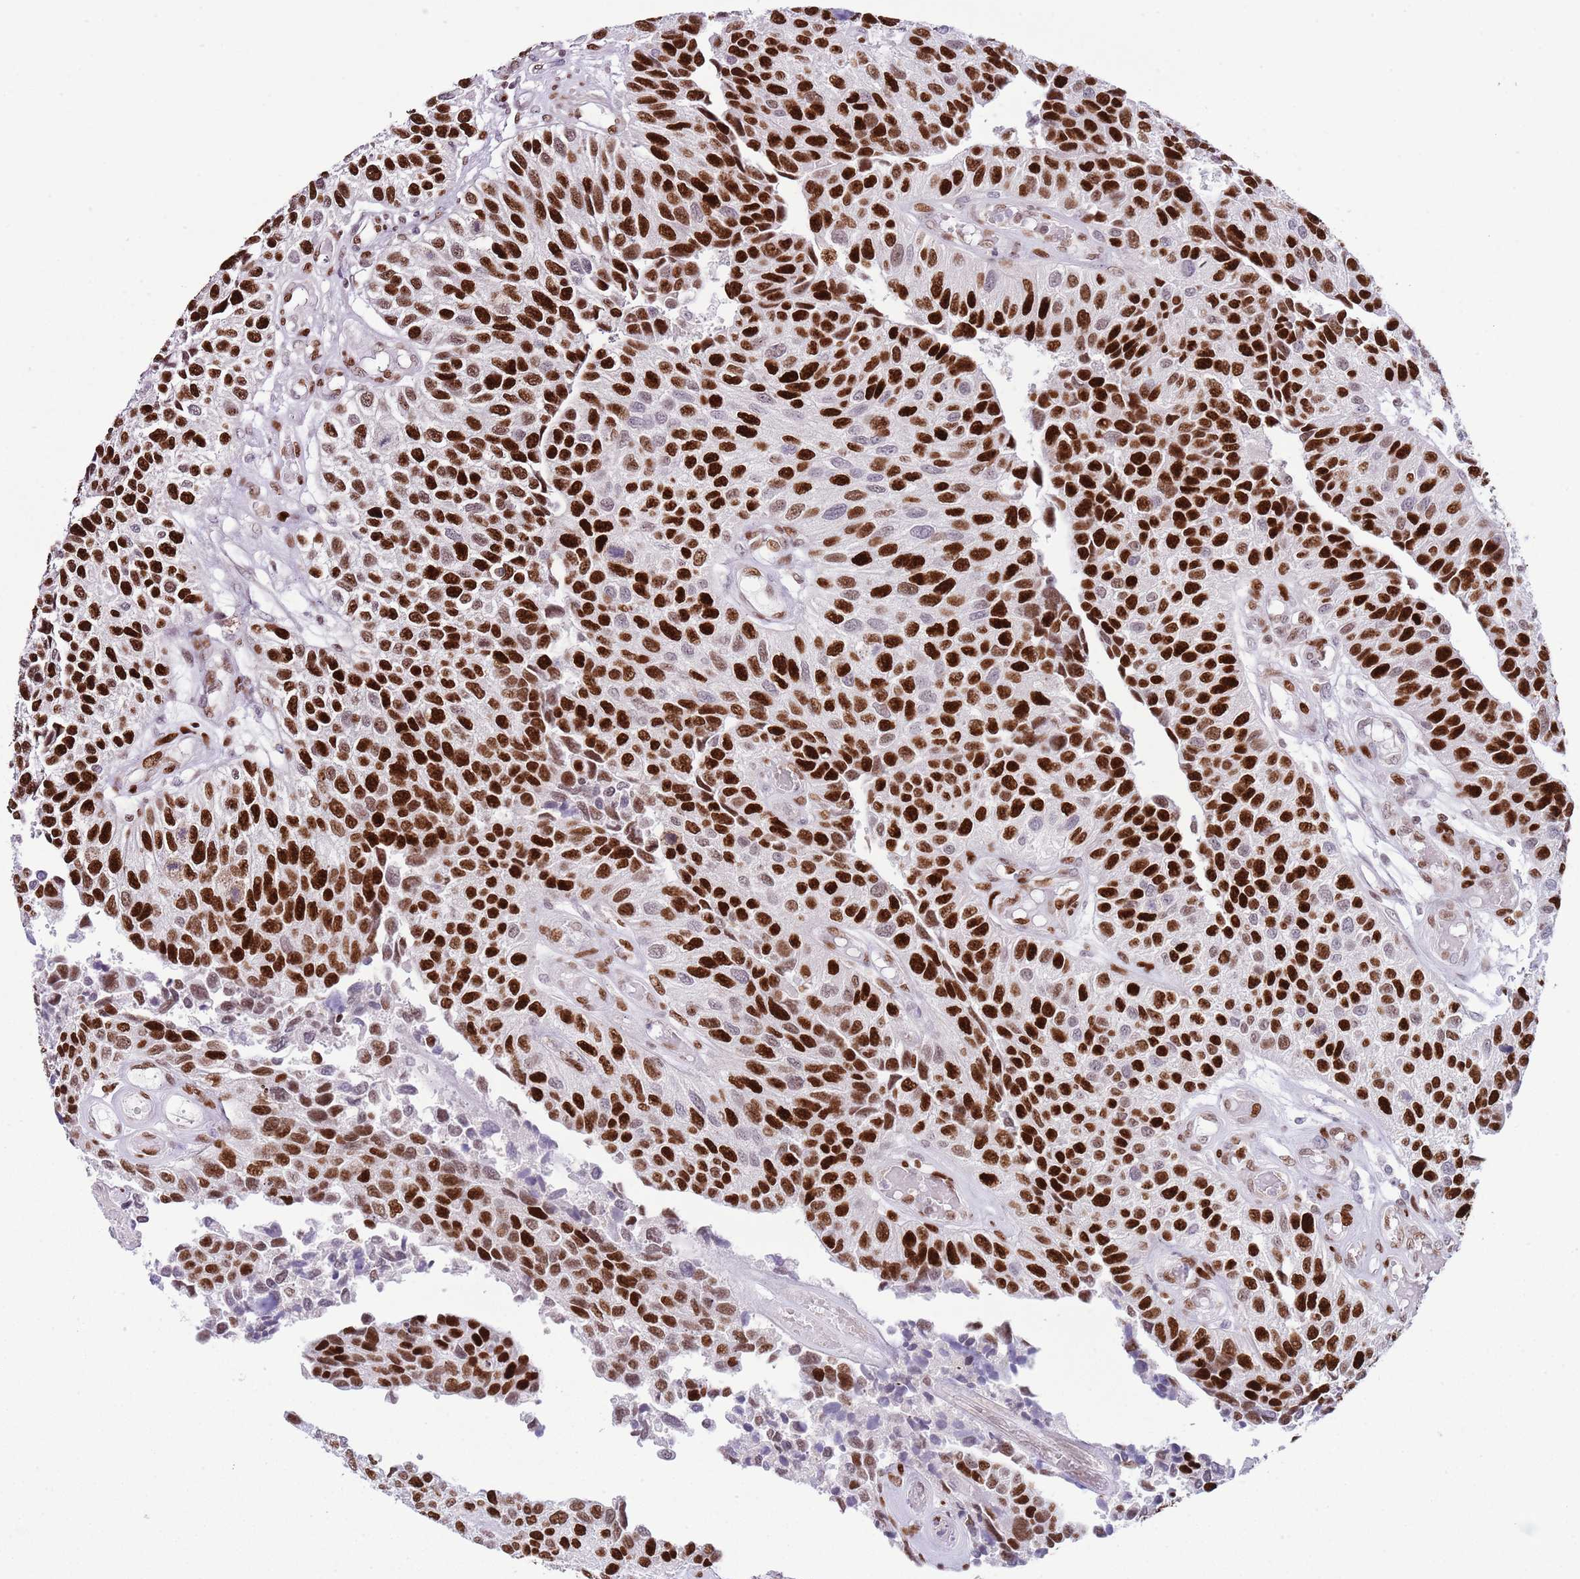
{"staining": {"intensity": "strong", "quantity": ">75%", "location": "nuclear"}, "tissue": "urothelial cancer", "cell_type": "Tumor cells", "image_type": "cancer", "snomed": [{"axis": "morphology", "description": "Urothelial carcinoma, NOS"}, {"axis": "topography", "description": "Urinary bladder"}], "caption": "High-power microscopy captured an IHC image of urothelial cancer, revealing strong nuclear positivity in about >75% of tumor cells. (Brightfield microscopy of DAB IHC at high magnification).", "gene": "MFSD10", "patient": {"sex": "male", "age": 55}}